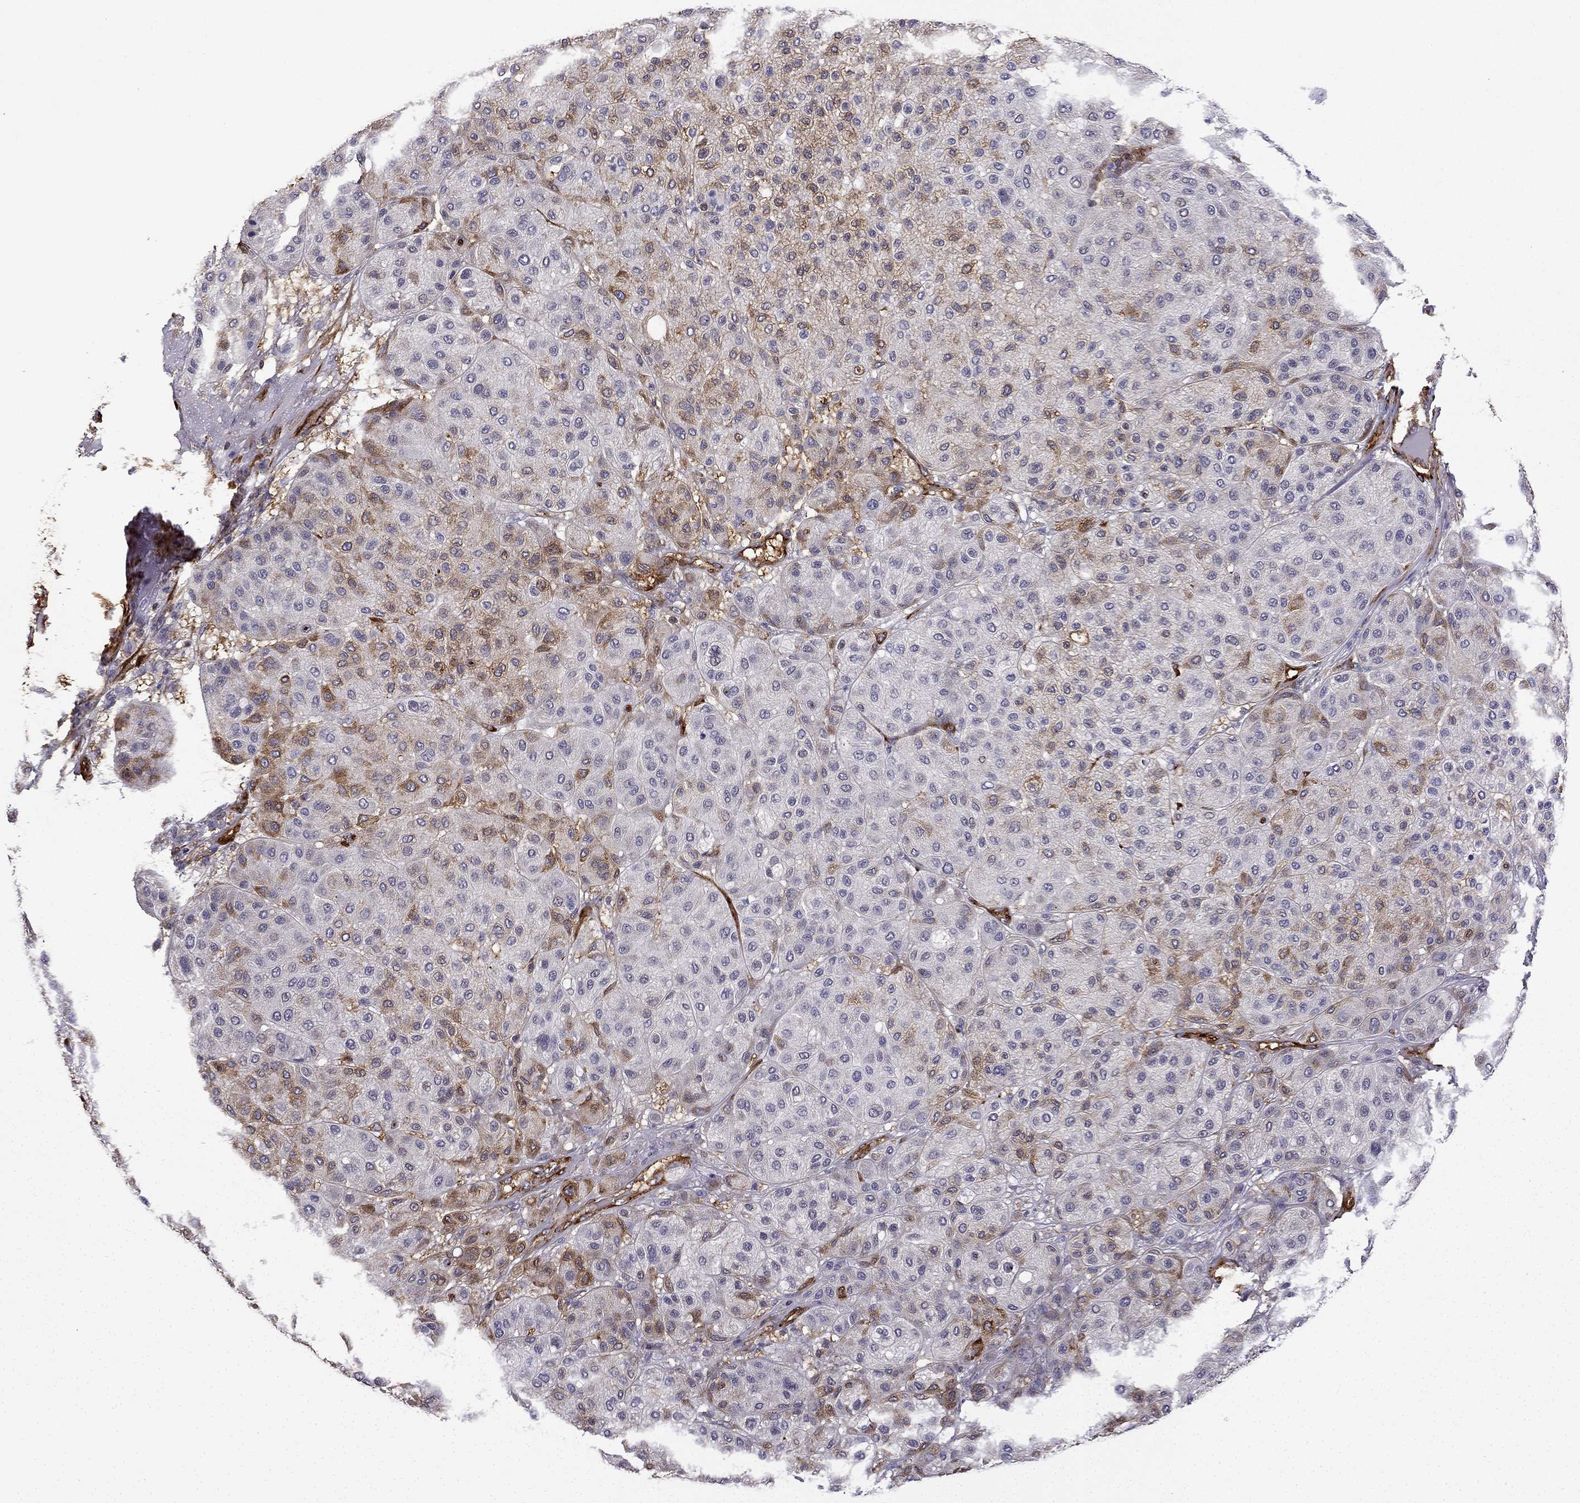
{"staining": {"intensity": "moderate", "quantity": "<25%", "location": "cytoplasmic/membranous"}, "tissue": "melanoma", "cell_type": "Tumor cells", "image_type": "cancer", "snomed": [{"axis": "morphology", "description": "Malignant melanoma, Metastatic site"}, {"axis": "topography", "description": "Smooth muscle"}], "caption": "Brown immunohistochemical staining in human malignant melanoma (metastatic site) exhibits moderate cytoplasmic/membranous positivity in approximately <25% of tumor cells.", "gene": "MAP4", "patient": {"sex": "male", "age": 41}}